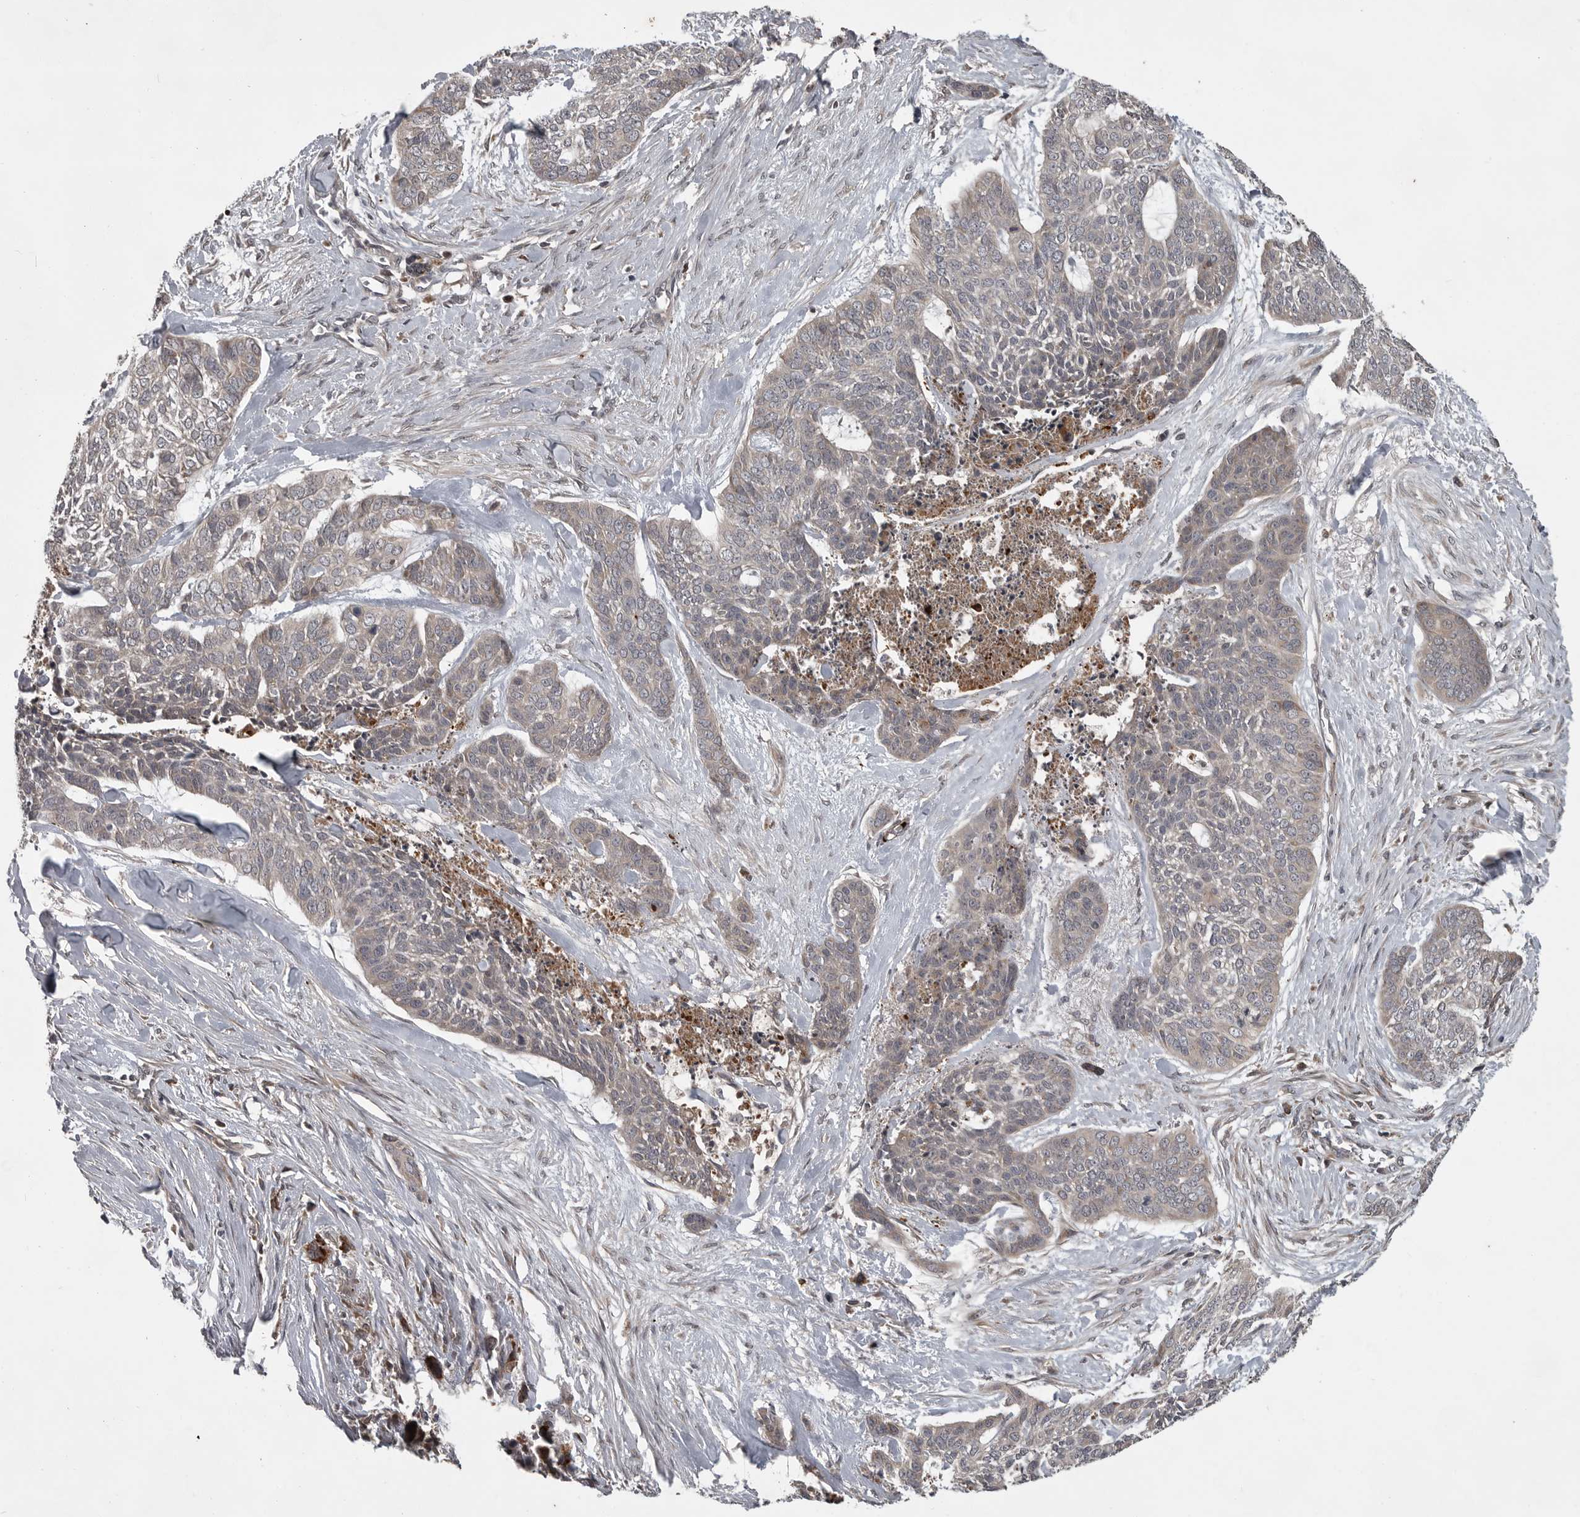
{"staining": {"intensity": "weak", "quantity": "<25%", "location": "cytoplasmic/membranous"}, "tissue": "skin cancer", "cell_type": "Tumor cells", "image_type": "cancer", "snomed": [{"axis": "morphology", "description": "Basal cell carcinoma"}, {"axis": "topography", "description": "Skin"}], "caption": "Immunohistochemical staining of skin basal cell carcinoma exhibits no significant expression in tumor cells.", "gene": "GPR31", "patient": {"sex": "female", "age": 64}}